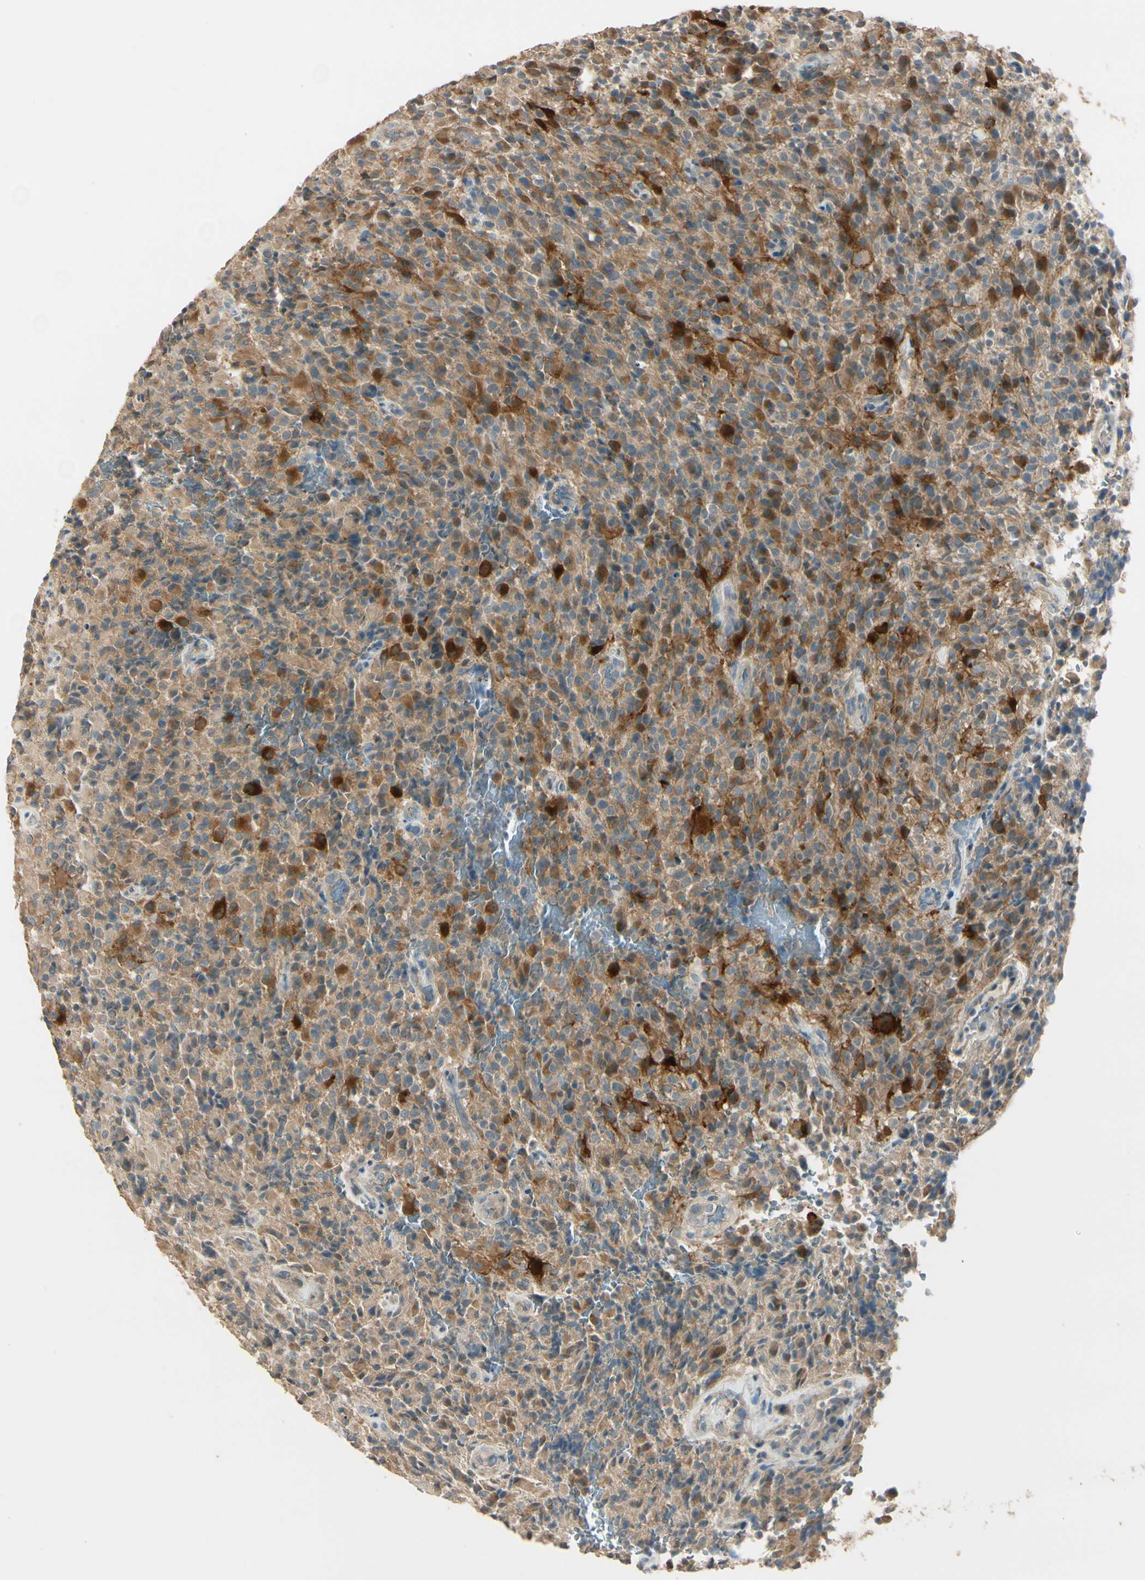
{"staining": {"intensity": "moderate", "quantity": ">75%", "location": "cytoplasmic/membranous"}, "tissue": "glioma", "cell_type": "Tumor cells", "image_type": "cancer", "snomed": [{"axis": "morphology", "description": "Glioma, malignant, High grade"}, {"axis": "topography", "description": "Brain"}], "caption": "Protein staining of glioma tissue reveals moderate cytoplasmic/membranous expression in approximately >75% of tumor cells. The protein of interest is stained brown, and the nuclei are stained in blue (DAB (3,3'-diaminobenzidine) IHC with brightfield microscopy, high magnification).", "gene": "PLXNA1", "patient": {"sex": "male", "age": 71}}